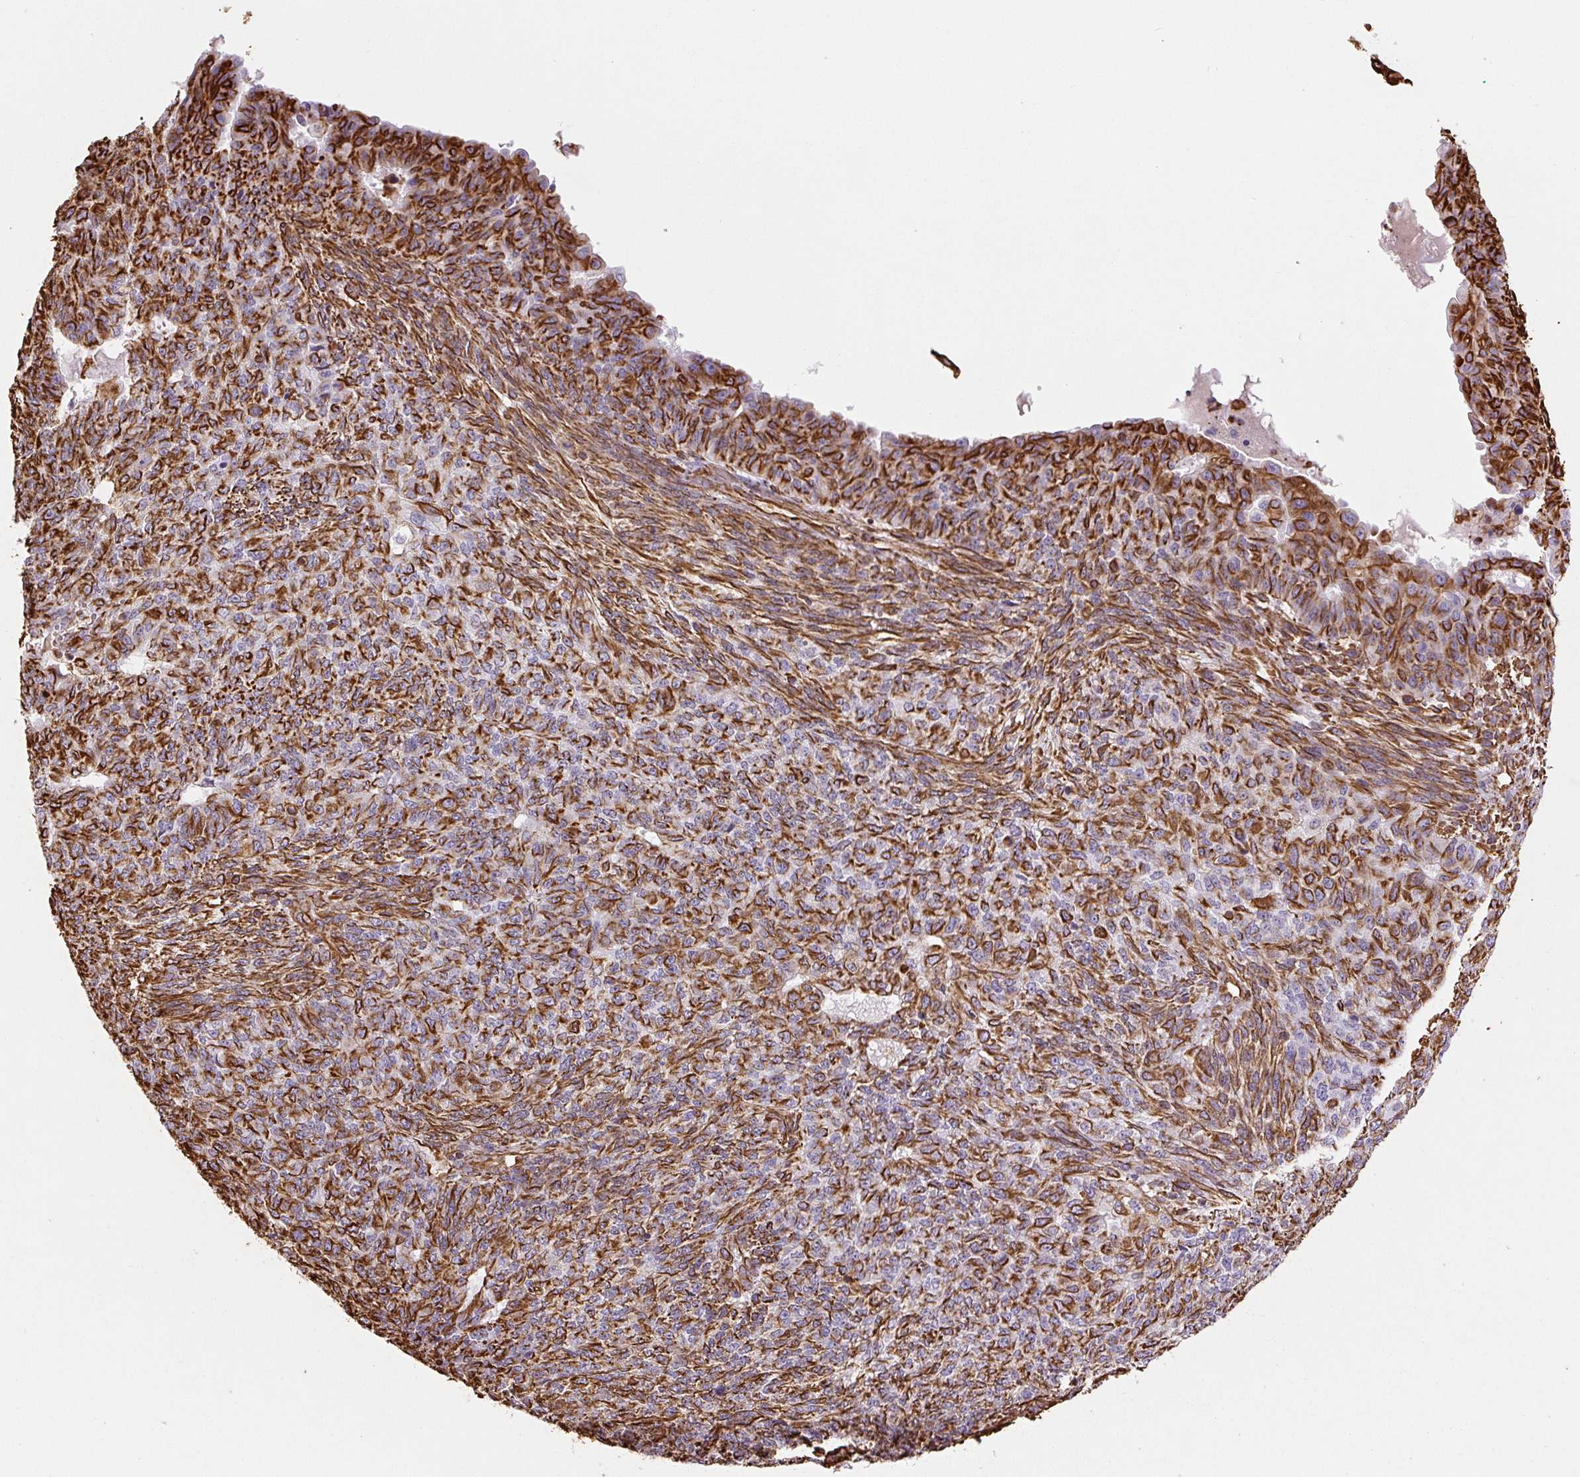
{"staining": {"intensity": "strong", "quantity": ">75%", "location": "cytoplasmic/membranous"}, "tissue": "endometrial cancer", "cell_type": "Tumor cells", "image_type": "cancer", "snomed": [{"axis": "morphology", "description": "Adenocarcinoma, NOS"}, {"axis": "topography", "description": "Endometrium"}], "caption": "Immunohistochemistry image of human endometrial cancer stained for a protein (brown), which reveals high levels of strong cytoplasmic/membranous positivity in approximately >75% of tumor cells.", "gene": "VIM", "patient": {"sex": "female", "age": 32}}